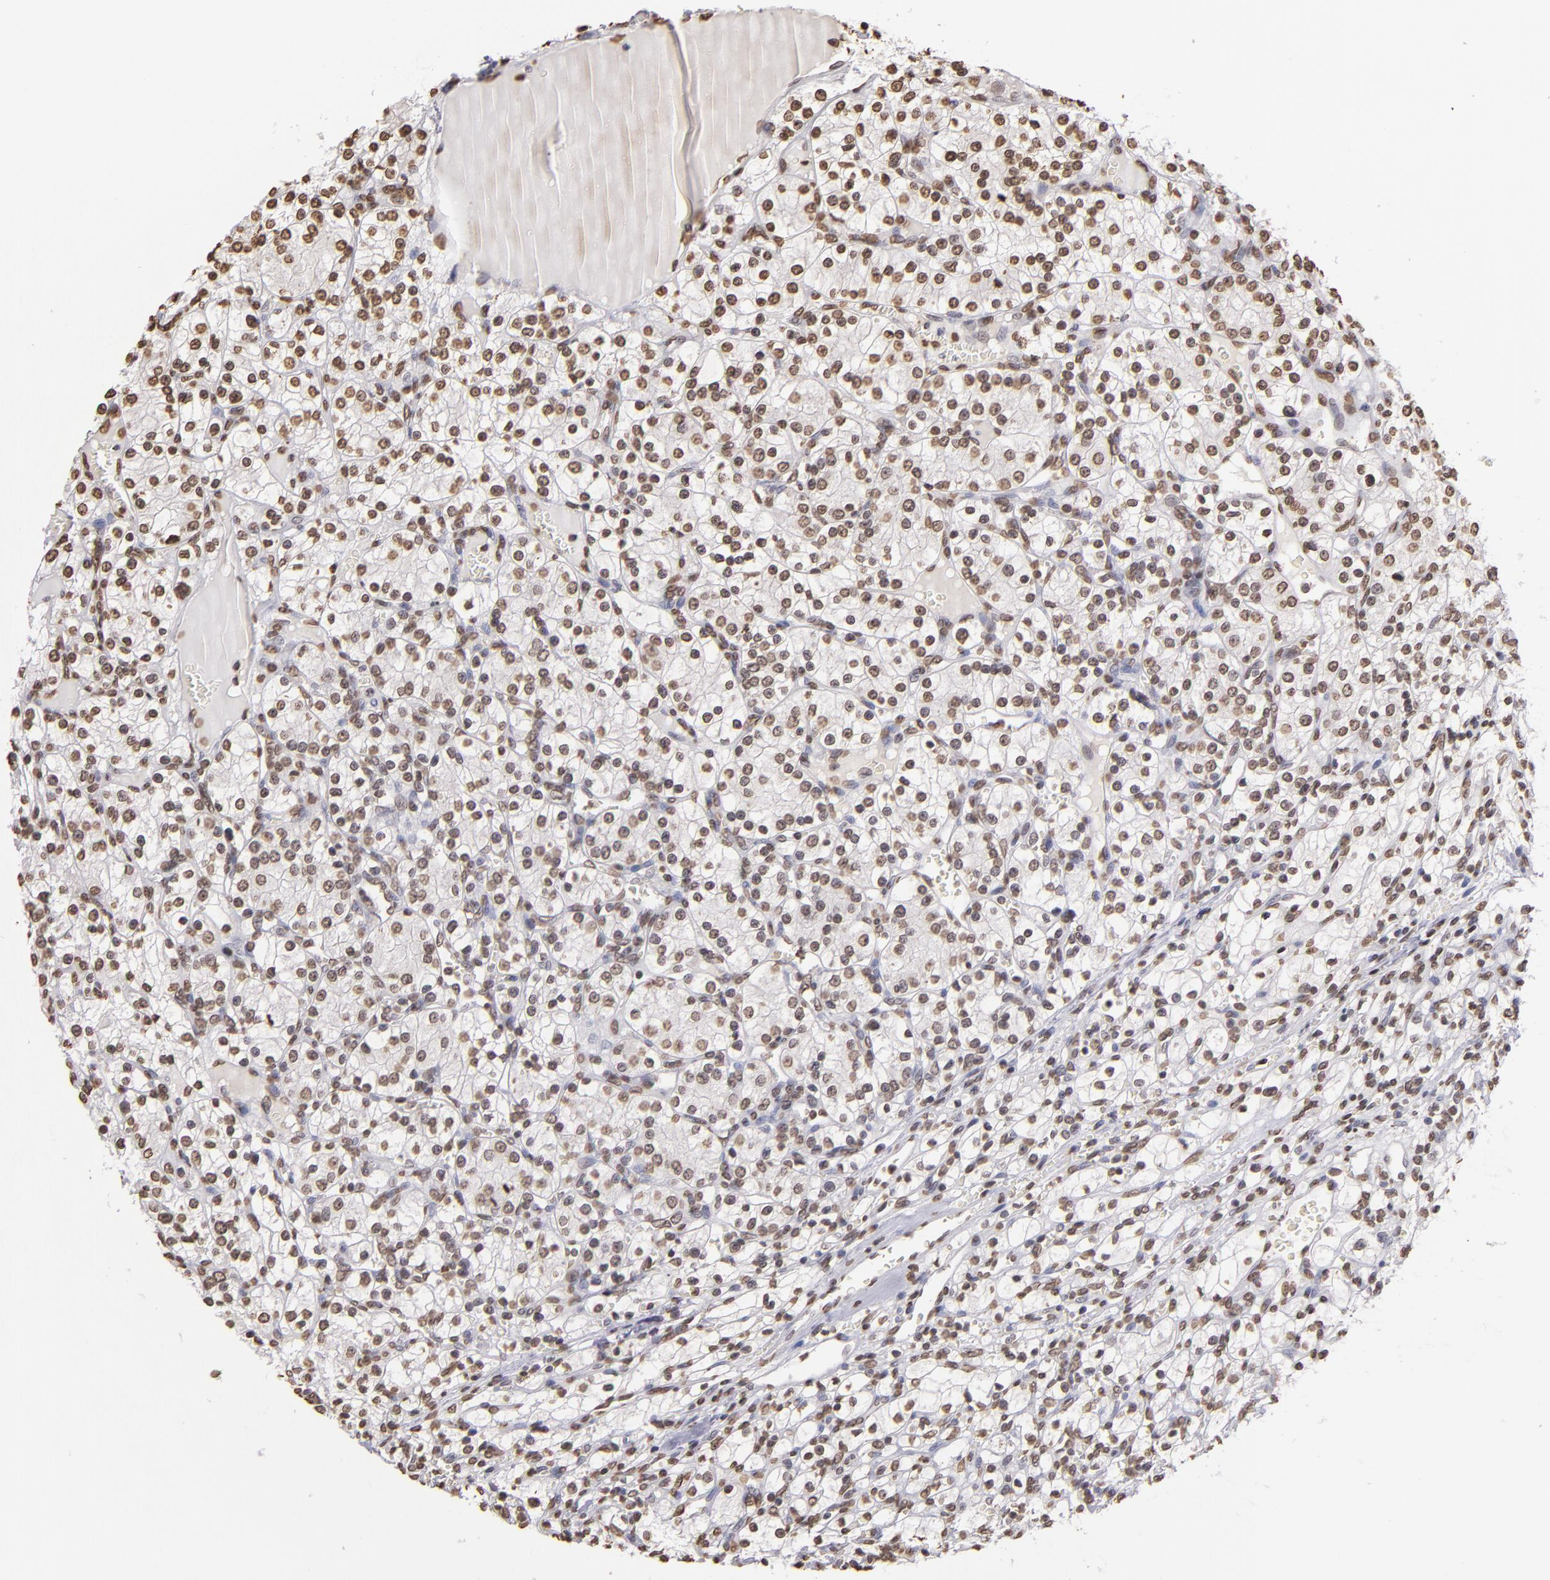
{"staining": {"intensity": "moderate", "quantity": "25%-75%", "location": "nuclear"}, "tissue": "renal cancer", "cell_type": "Tumor cells", "image_type": "cancer", "snomed": [{"axis": "morphology", "description": "Adenocarcinoma, NOS"}, {"axis": "topography", "description": "Kidney"}], "caption": "Protein expression analysis of renal adenocarcinoma demonstrates moderate nuclear staining in approximately 25%-75% of tumor cells. (IHC, brightfield microscopy, high magnification).", "gene": "LBX1", "patient": {"sex": "female", "age": 62}}